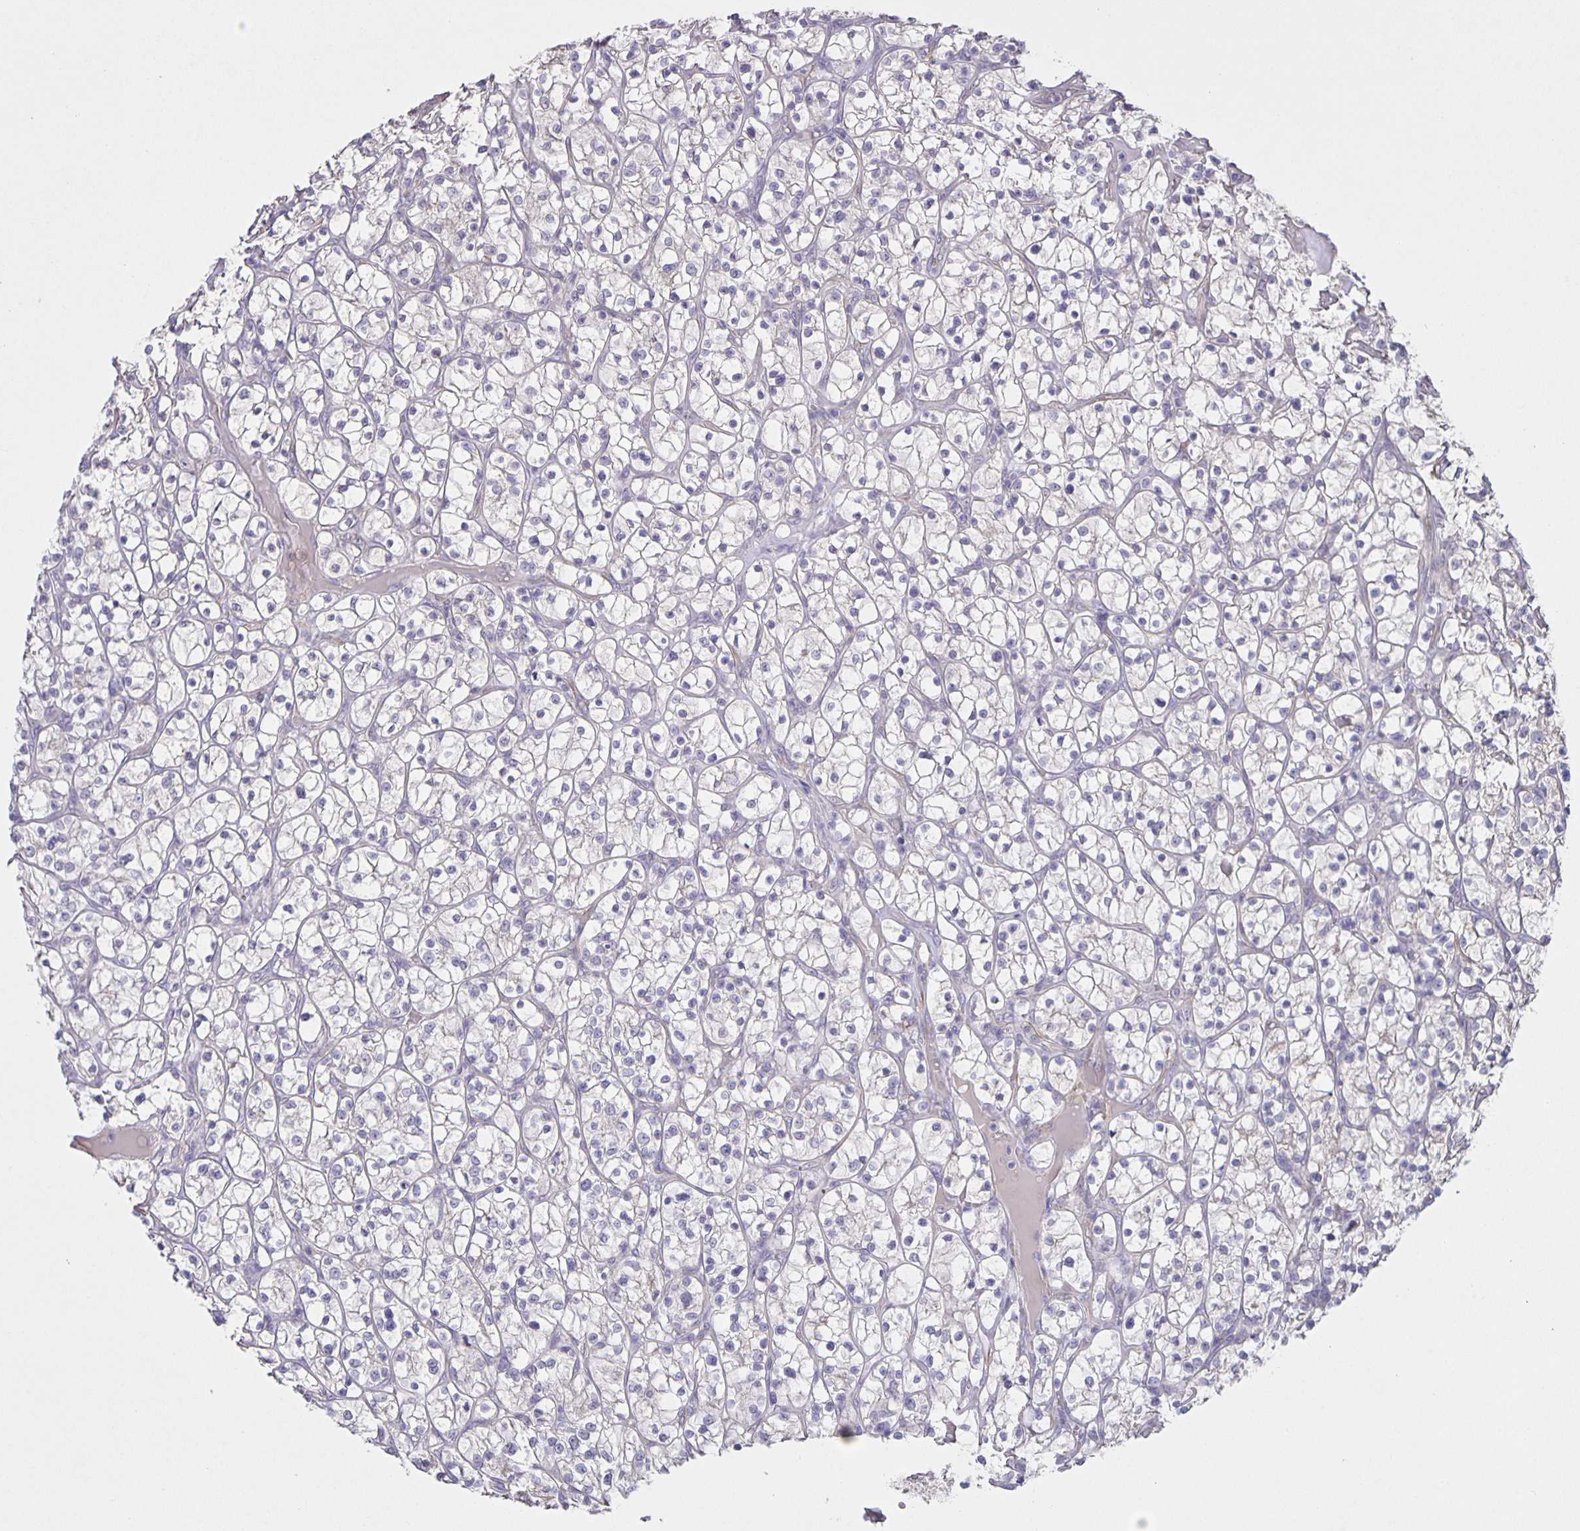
{"staining": {"intensity": "negative", "quantity": "none", "location": "none"}, "tissue": "renal cancer", "cell_type": "Tumor cells", "image_type": "cancer", "snomed": [{"axis": "morphology", "description": "Adenocarcinoma, NOS"}, {"axis": "topography", "description": "Kidney"}], "caption": "DAB immunohistochemical staining of renal cancer (adenocarcinoma) exhibits no significant staining in tumor cells.", "gene": "SRCIN1", "patient": {"sex": "female", "age": 64}}